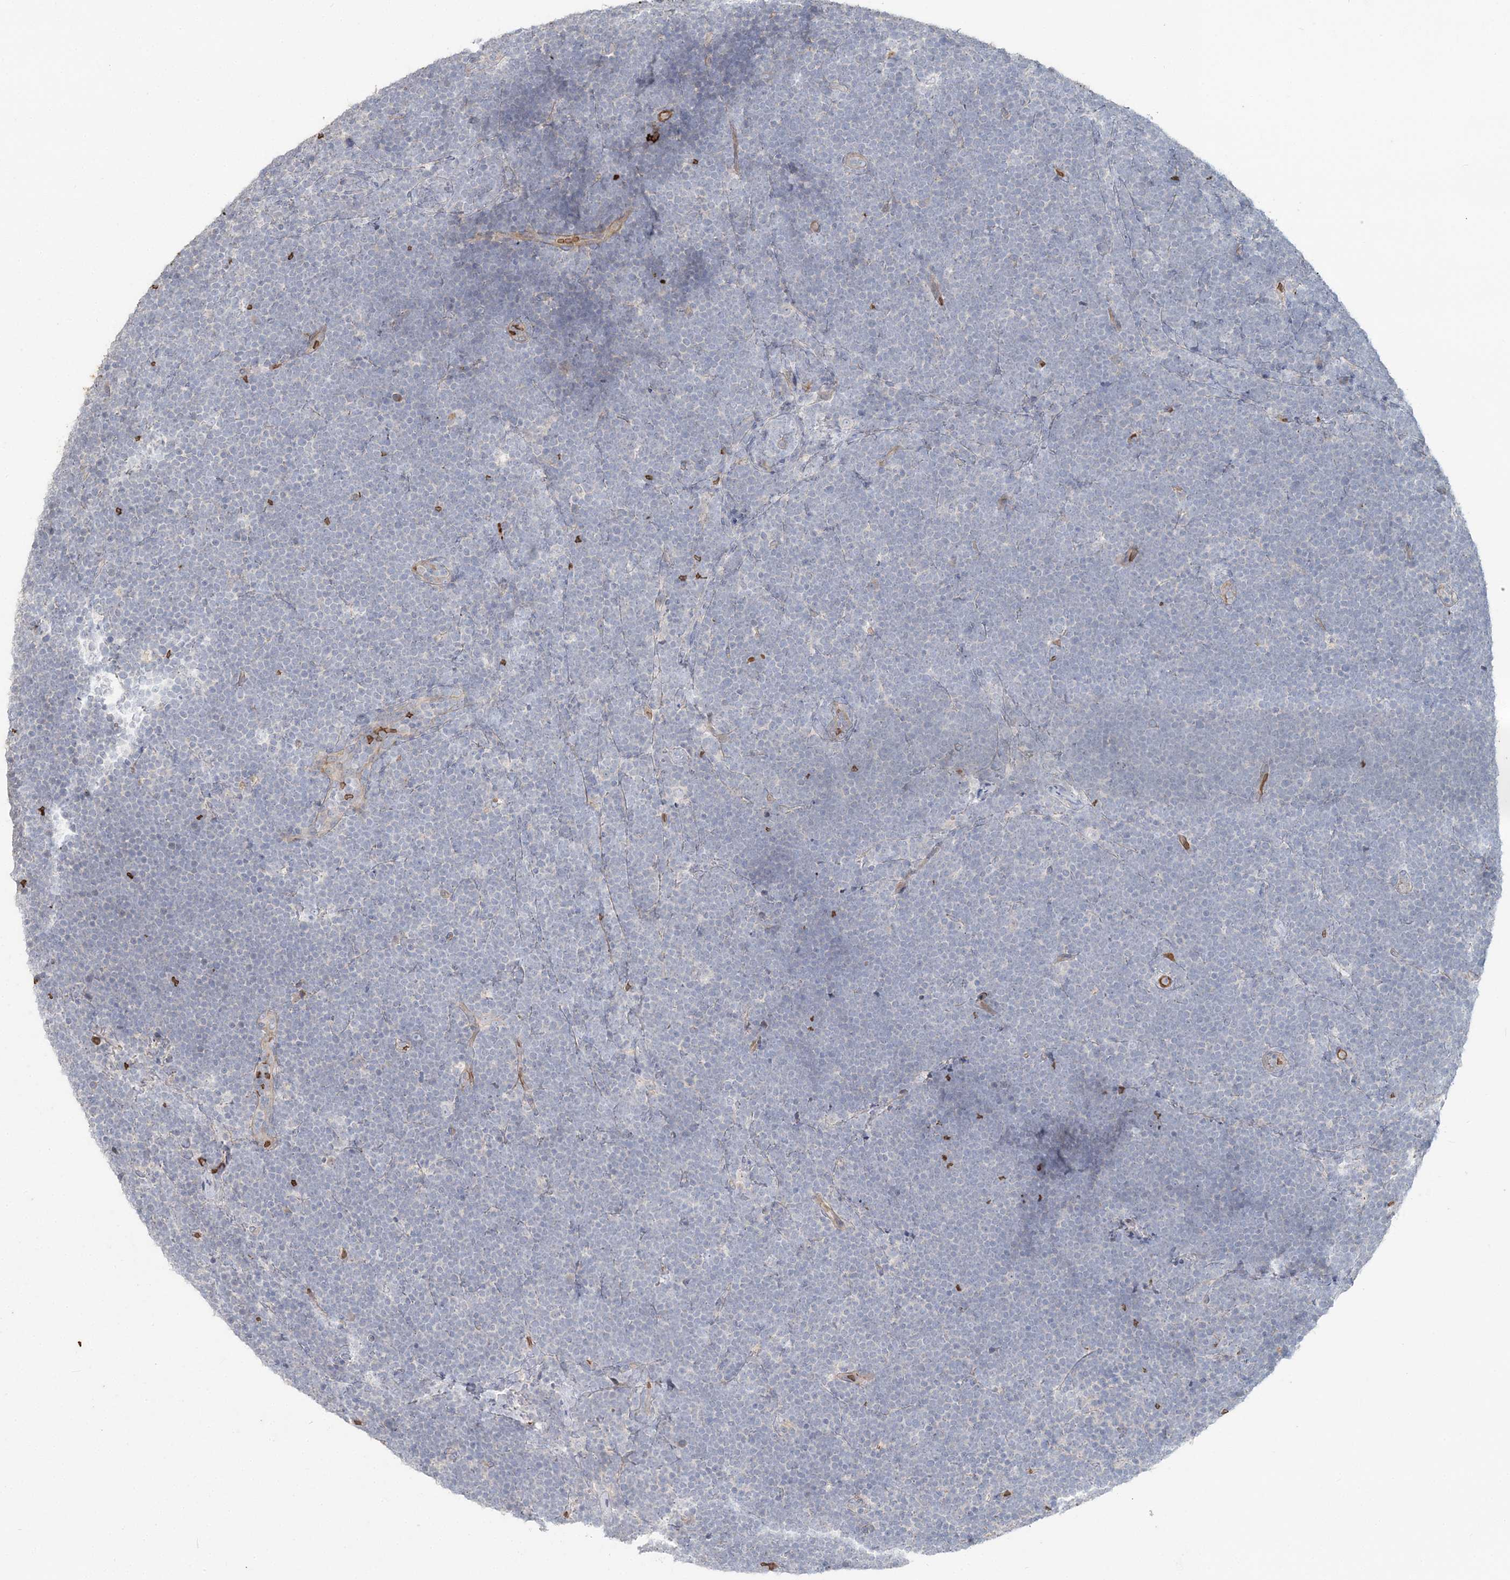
{"staining": {"intensity": "negative", "quantity": "none", "location": "none"}, "tissue": "lymphoma", "cell_type": "Tumor cells", "image_type": "cancer", "snomed": [{"axis": "morphology", "description": "Malignant lymphoma, non-Hodgkin's type, High grade"}, {"axis": "topography", "description": "Lymph node"}], "caption": "Immunohistochemistry image of neoplastic tissue: human lymphoma stained with DAB exhibits no significant protein expression in tumor cells.", "gene": "SERINC1", "patient": {"sex": "male", "age": 13}}